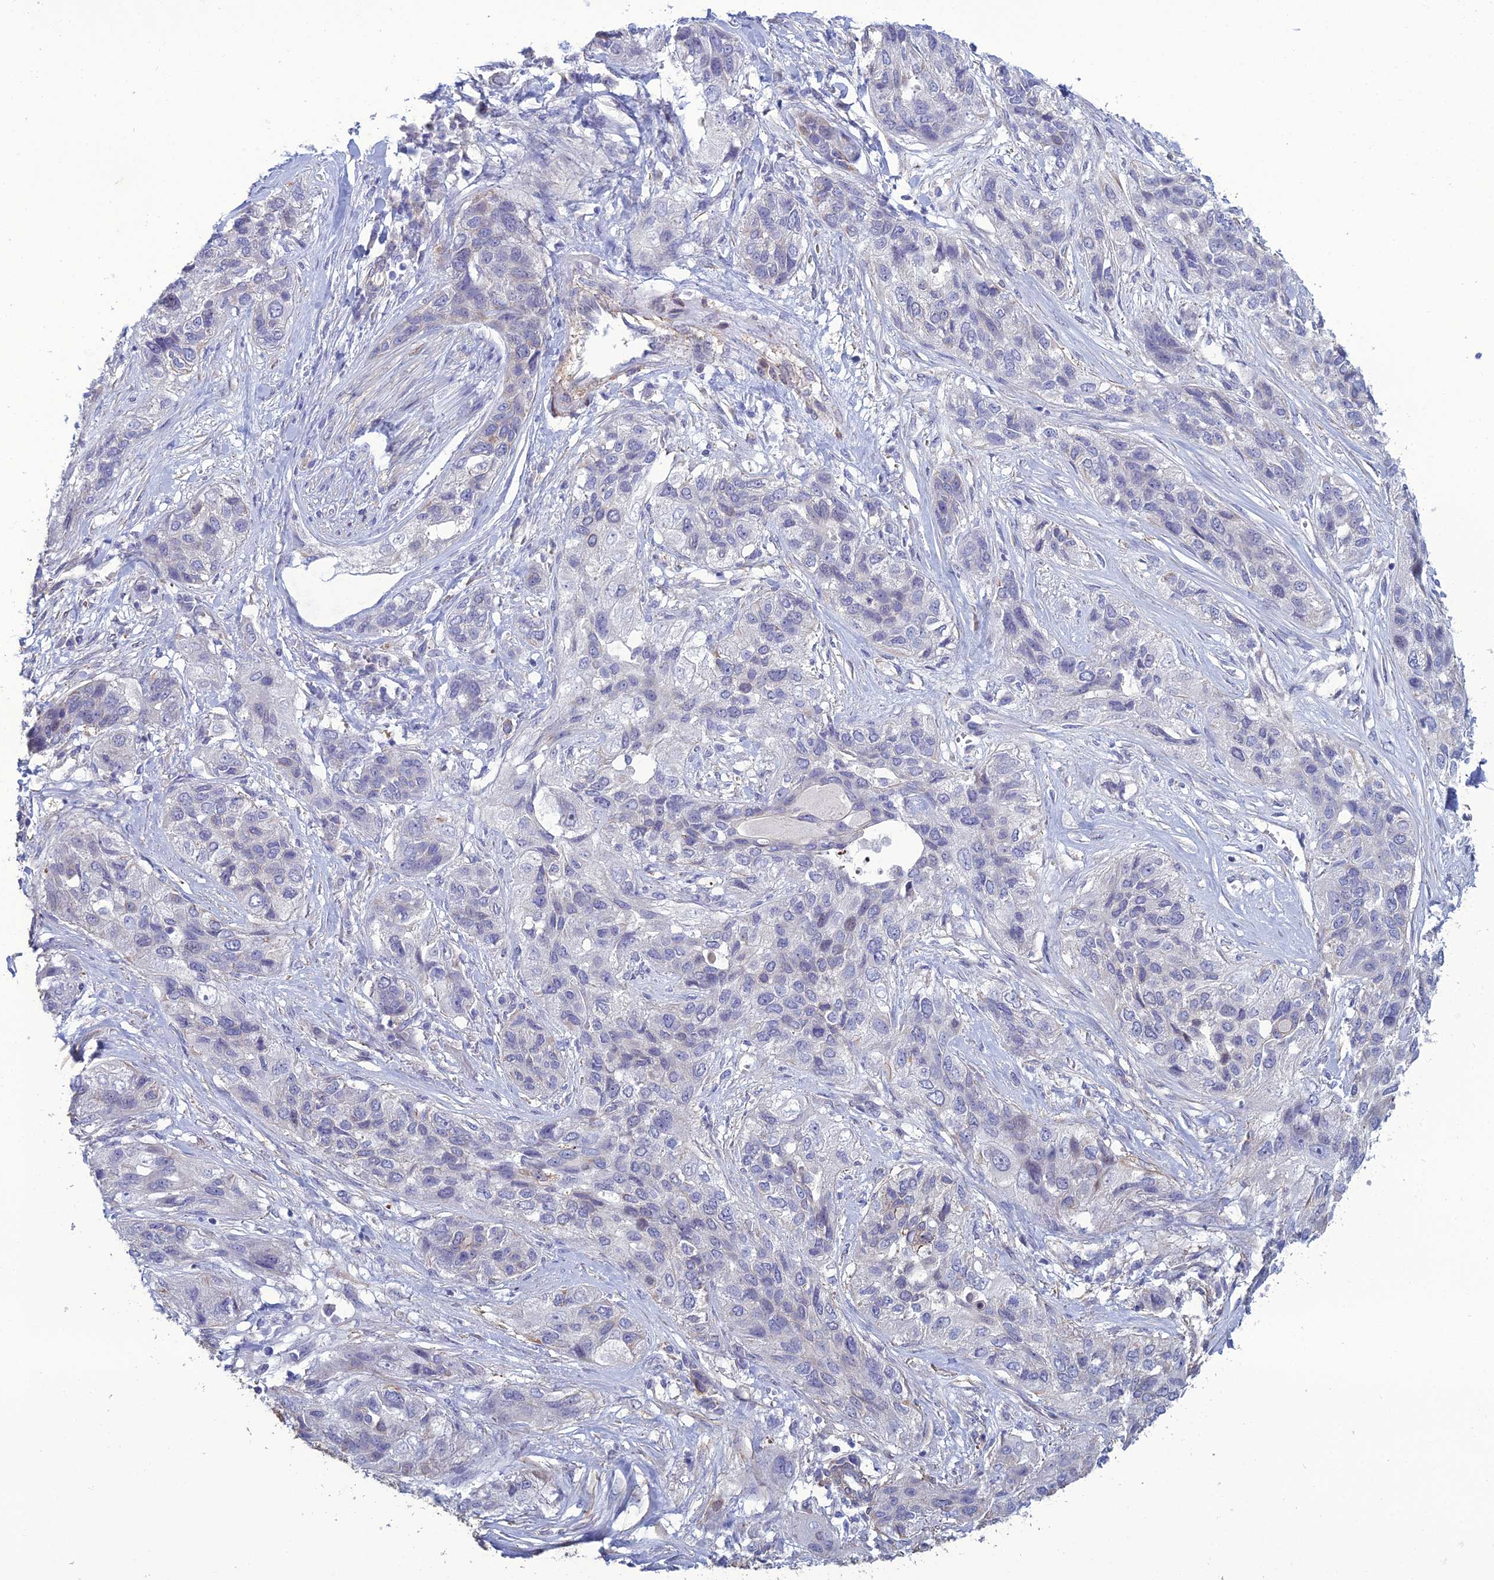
{"staining": {"intensity": "negative", "quantity": "none", "location": "none"}, "tissue": "lung cancer", "cell_type": "Tumor cells", "image_type": "cancer", "snomed": [{"axis": "morphology", "description": "Squamous cell carcinoma, NOS"}, {"axis": "topography", "description": "Lung"}], "caption": "Lung squamous cell carcinoma stained for a protein using immunohistochemistry displays no staining tumor cells.", "gene": "LZTS2", "patient": {"sex": "female", "age": 70}}